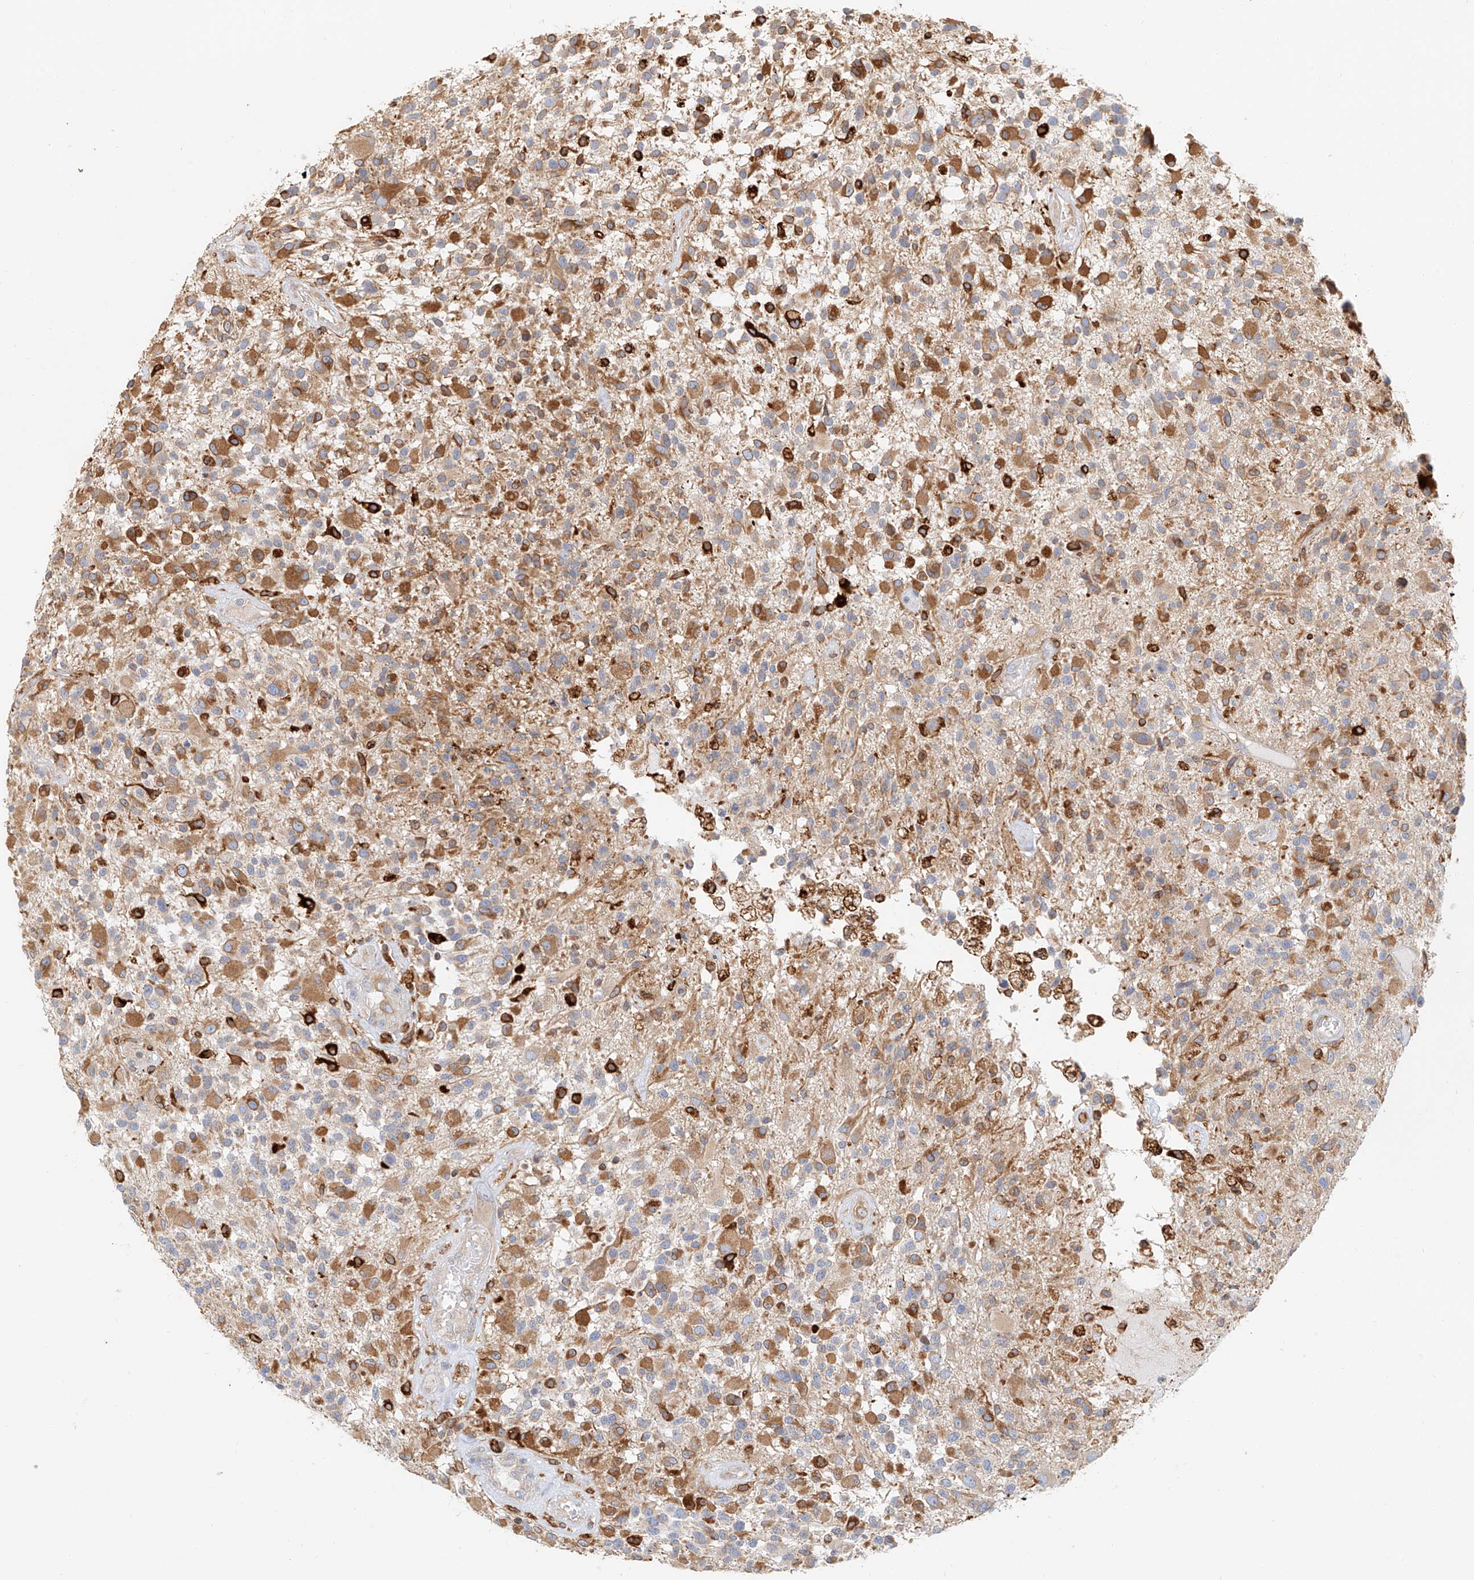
{"staining": {"intensity": "moderate", "quantity": "25%-75%", "location": "cytoplasmic/membranous"}, "tissue": "glioma", "cell_type": "Tumor cells", "image_type": "cancer", "snomed": [{"axis": "morphology", "description": "Glioma, malignant, High grade"}, {"axis": "morphology", "description": "Glioblastoma, NOS"}, {"axis": "topography", "description": "Brain"}], "caption": "Glioblastoma stained for a protein displays moderate cytoplasmic/membranous positivity in tumor cells. The protein is stained brown, and the nuclei are stained in blue (DAB IHC with brightfield microscopy, high magnification).", "gene": "DHRS7", "patient": {"sex": "male", "age": 60}}